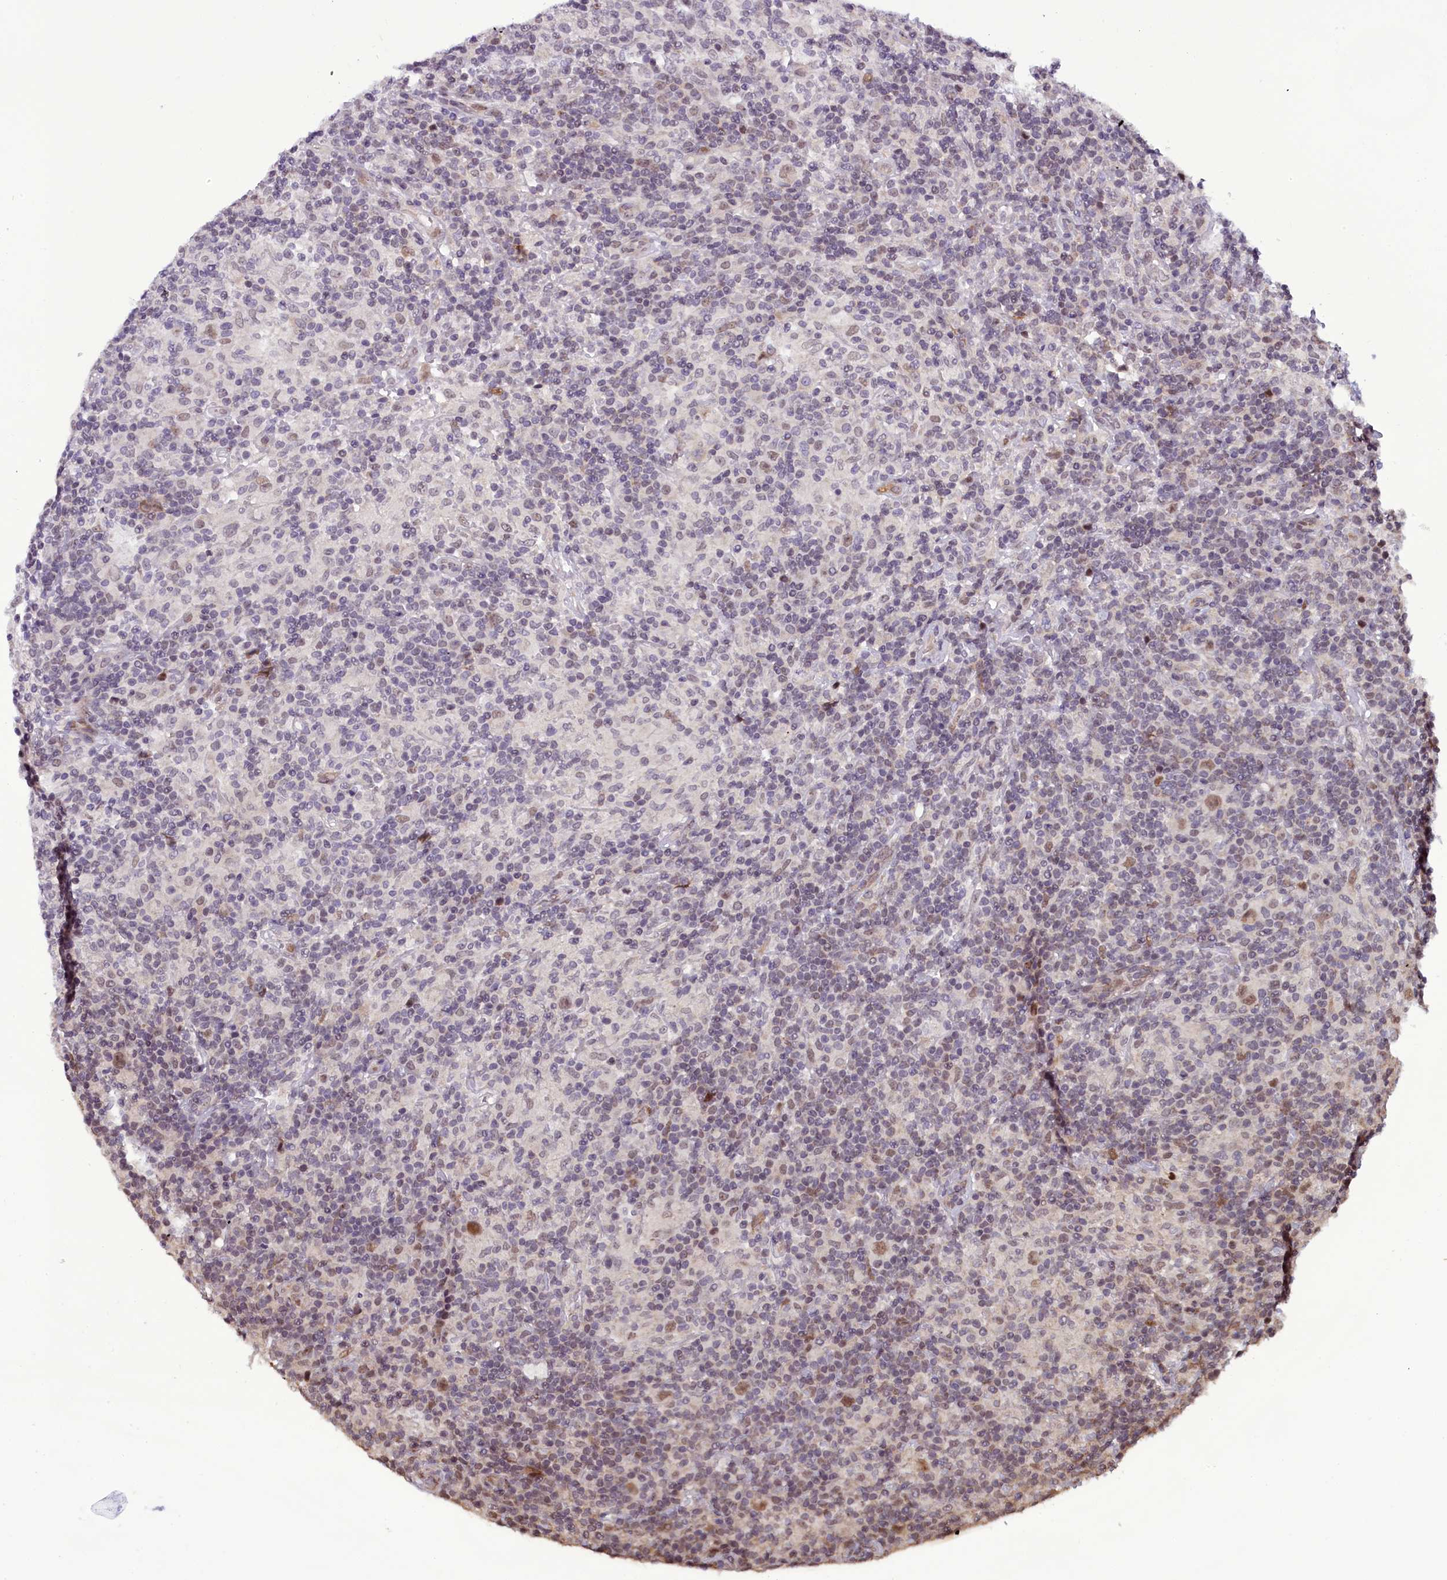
{"staining": {"intensity": "moderate", "quantity": ">75%", "location": "nuclear"}, "tissue": "lymphoma", "cell_type": "Tumor cells", "image_type": "cancer", "snomed": [{"axis": "morphology", "description": "Hodgkin's disease, NOS"}, {"axis": "topography", "description": "Lymph node"}], "caption": "Protein staining by IHC shows moderate nuclear expression in about >75% of tumor cells in lymphoma.", "gene": "RPUSD2", "patient": {"sex": "male", "age": 70}}